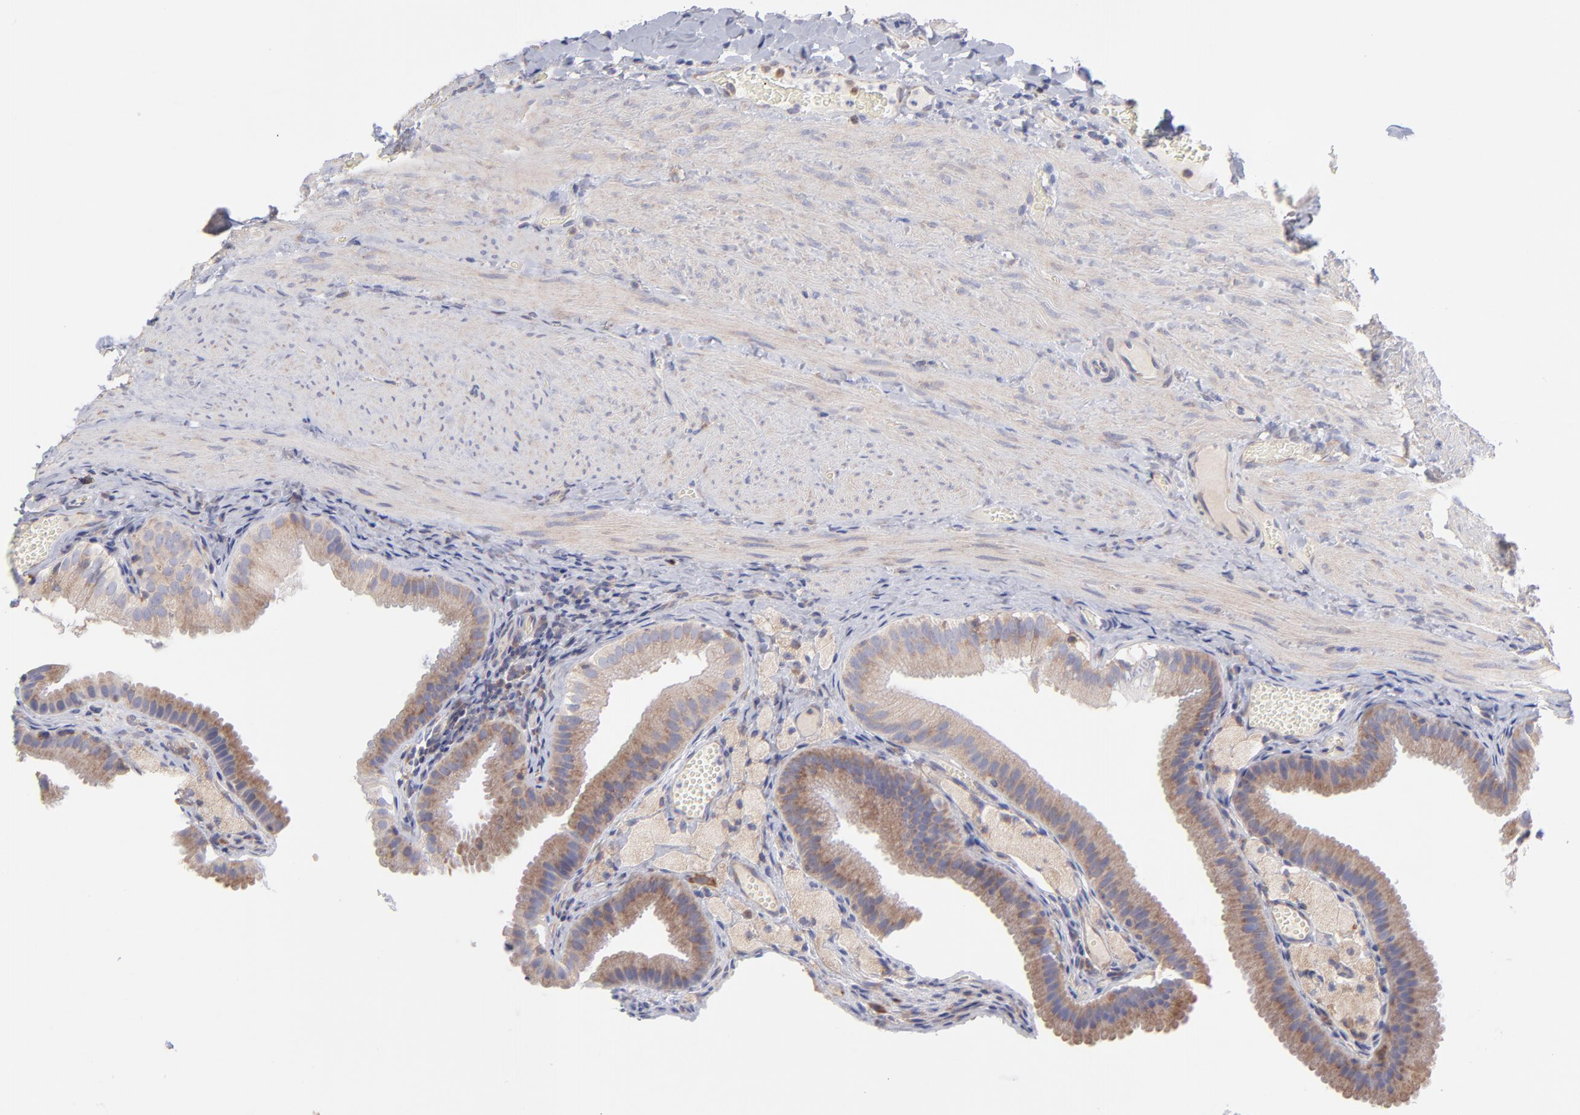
{"staining": {"intensity": "weak", "quantity": ">75%", "location": "cytoplasmic/membranous"}, "tissue": "gallbladder", "cell_type": "Glandular cells", "image_type": "normal", "snomed": [{"axis": "morphology", "description": "Normal tissue, NOS"}, {"axis": "topography", "description": "Gallbladder"}], "caption": "High-magnification brightfield microscopy of normal gallbladder stained with DAB (3,3'-diaminobenzidine) (brown) and counterstained with hematoxylin (blue). glandular cells exhibit weak cytoplasmic/membranous staining is identified in approximately>75% of cells.", "gene": "RPLP0", "patient": {"sex": "female", "age": 24}}